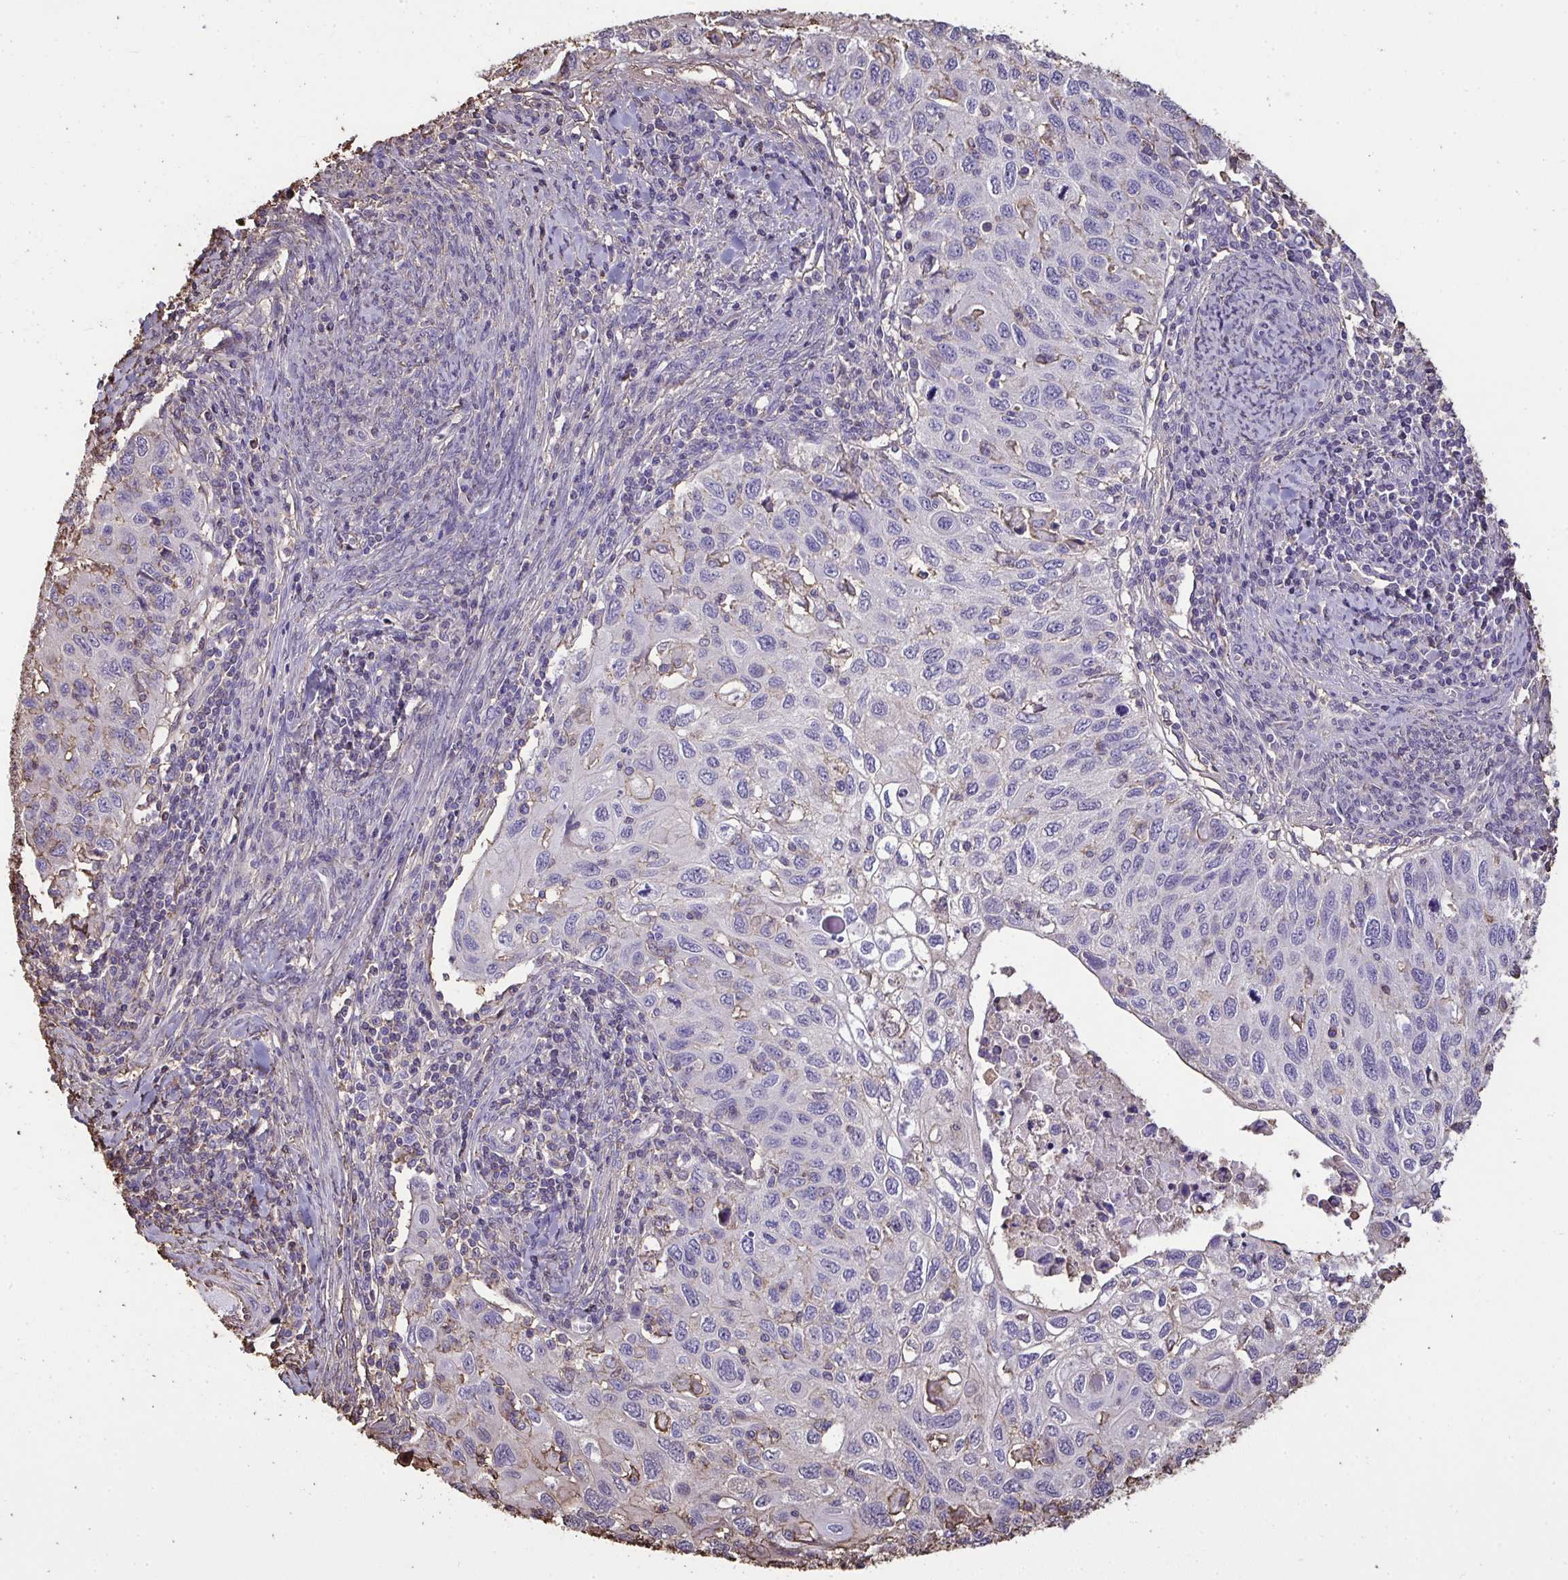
{"staining": {"intensity": "negative", "quantity": "none", "location": "none"}, "tissue": "cervical cancer", "cell_type": "Tumor cells", "image_type": "cancer", "snomed": [{"axis": "morphology", "description": "Squamous cell carcinoma, NOS"}, {"axis": "topography", "description": "Cervix"}], "caption": "There is no significant expression in tumor cells of cervical cancer.", "gene": "ANXA5", "patient": {"sex": "female", "age": 70}}